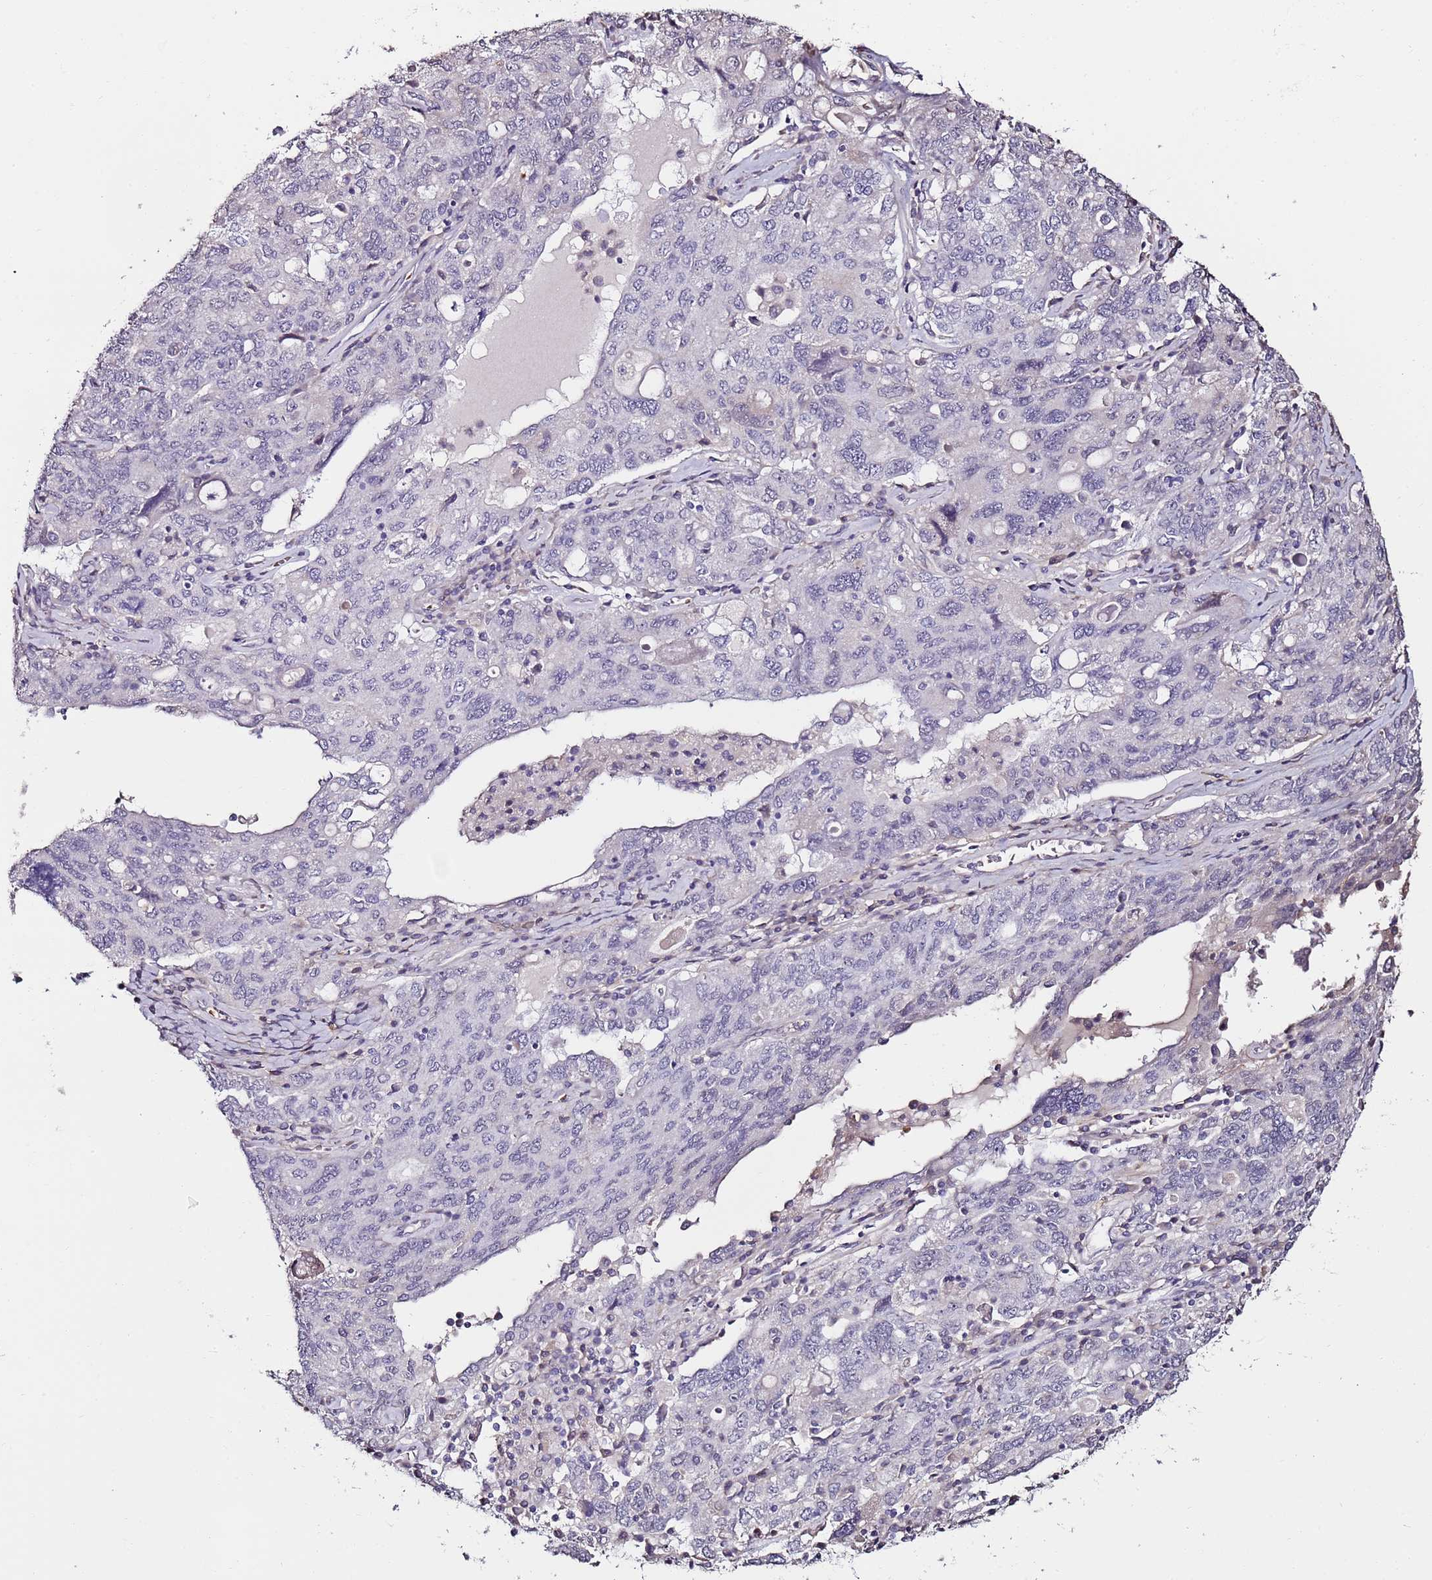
{"staining": {"intensity": "negative", "quantity": "none", "location": "none"}, "tissue": "ovarian cancer", "cell_type": "Tumor cells", "image_type": "cancer", "snomed": [{"axis": "morphology", "description": "Carcinoma, endometroid"}, {"axis": "topography", "description": "Ovary"}], "caption": "IHC image of neoplastic tissue: ovarian endometroid carcinoma stained with DAB (3,3'-diaminobenzidine) exhibits no significant protein expression in tumor cells. The staining is performed using DAB (3,3'-diaminobenzidine) brown chromogen with nuclei counter-stained in using hematoxylin.", "gene": "C3orf80", "patient": {"sex": "female", "age": 62}}